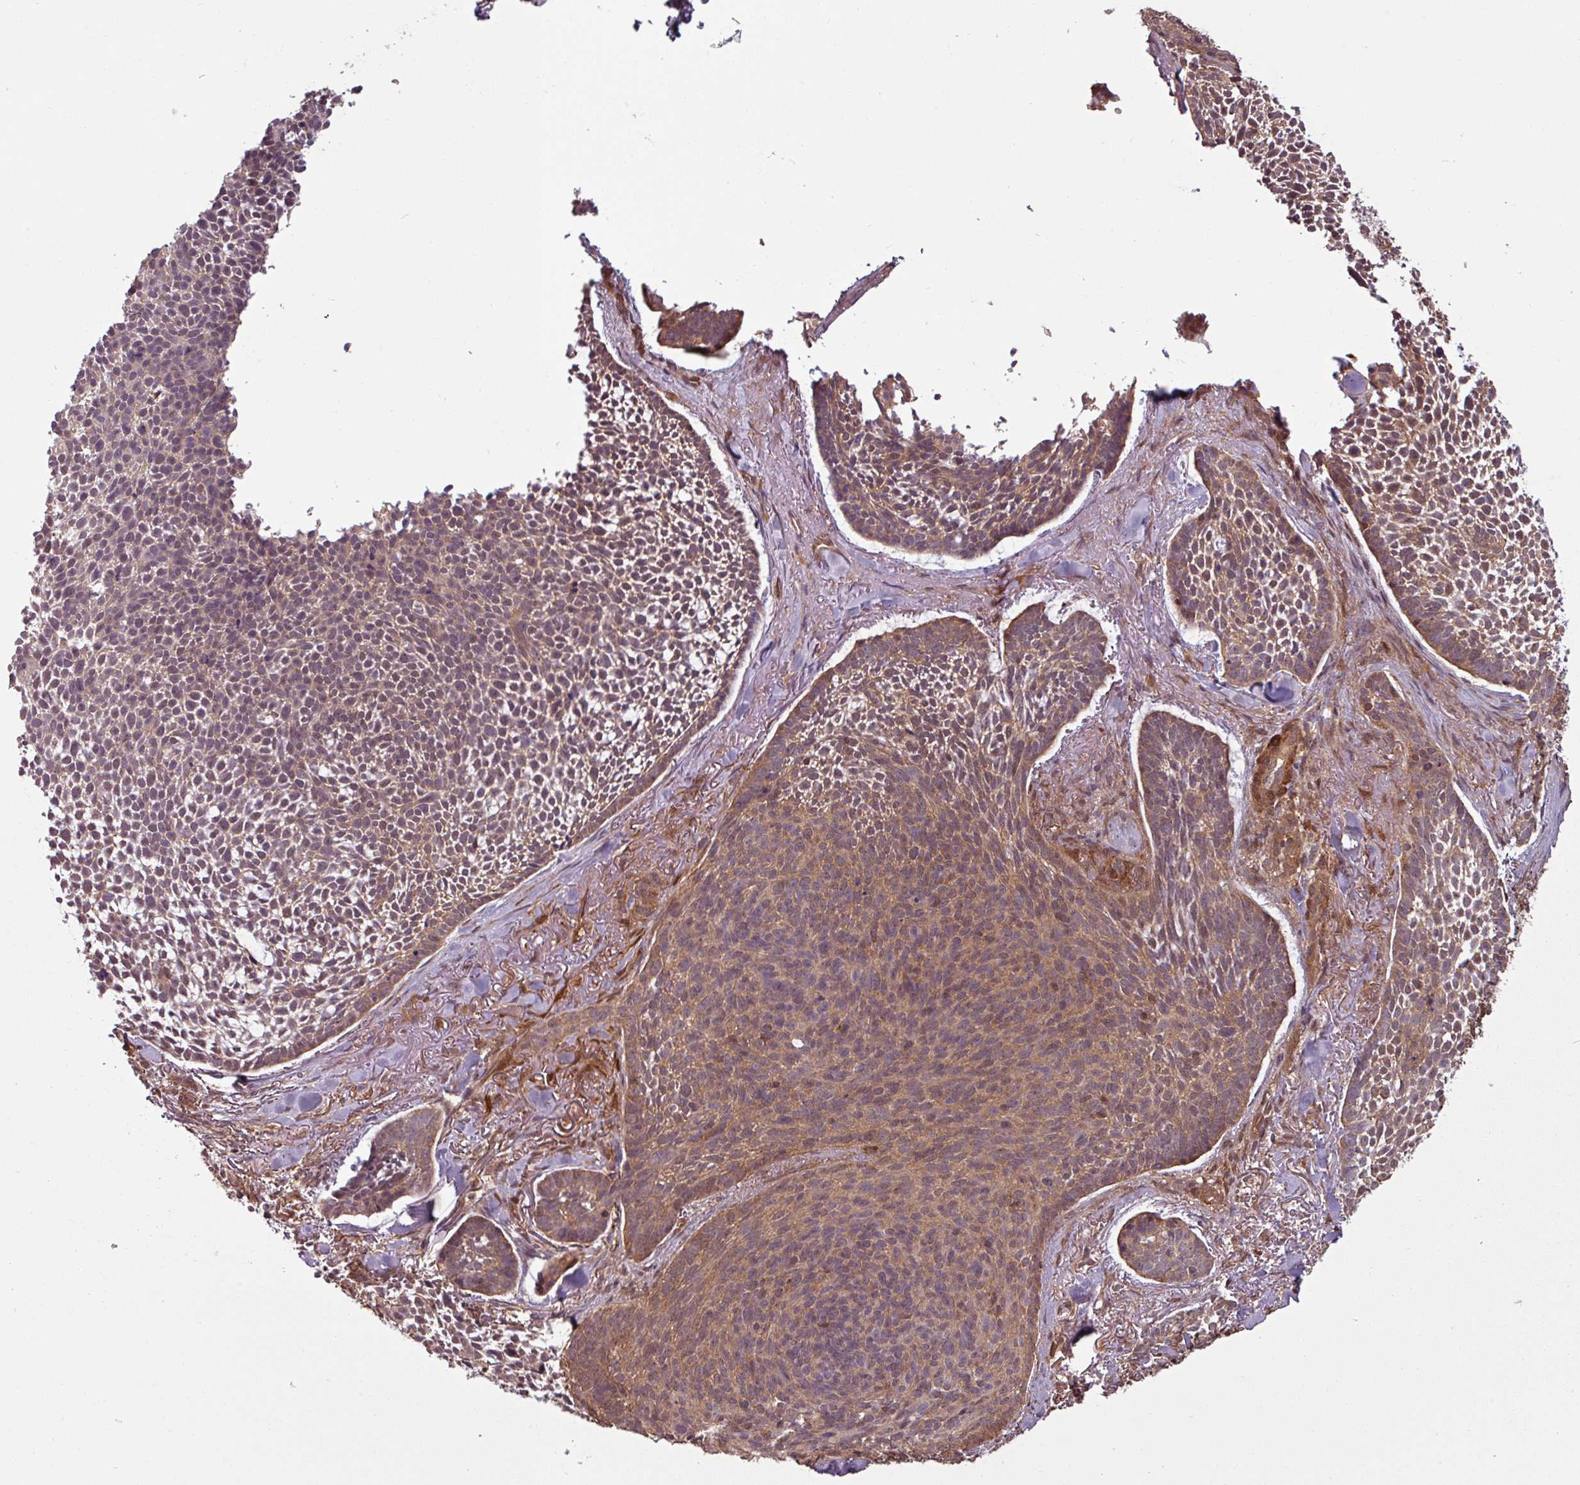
{"staining": {"intensity": "moderate", "quantity": "25%-75%", "location": "cytoplasmic/membranous"}, "tissue": "skin cancer", "cell_type": "Tumor cells", "image_type": "cancer", "snomed": [{"axis": "morphology", "description": "Basal cell carcinoma"}, {"axis": "topography", "description": "Skin"}], "caption": "Brown immunohistochemical staining in skin cancer (basal cell carcinoma) reveals moderate cytoplasmic/membranous expression in approximately 25%-75% of tumor cells.", "gene": "SH3BGRL", "patient": {"sex": "male", "age": 70}}